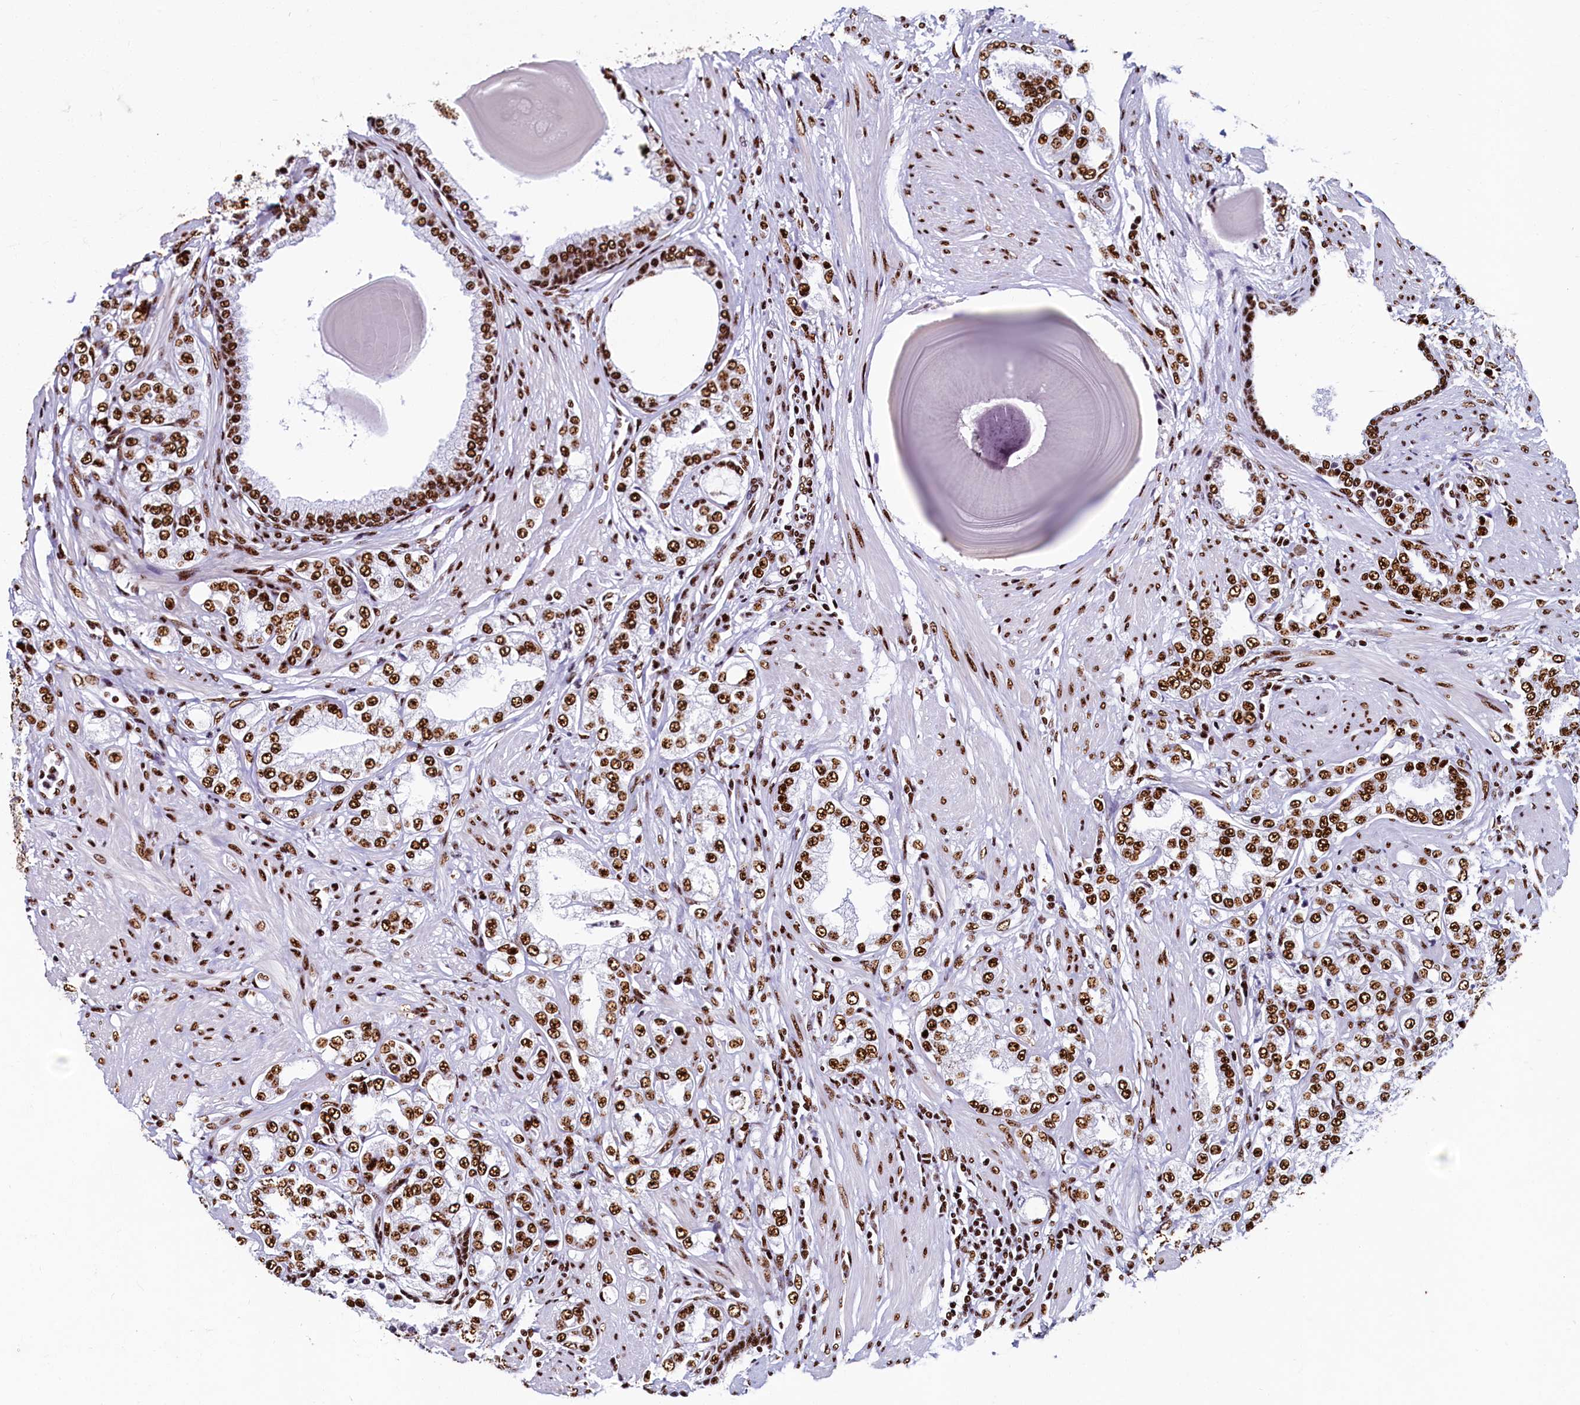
{"staining": {"intensity": "strong", "quantity": ">75%", "location": "nuclear"}, "tissue": "prostate cancer", "cell_type": "Tumor cells", "image_type": "cancer", "snomed": [{"axis": "morphology", "description": "Adenocarcinoma, High grade"}, {"axis": "topography", "description": "Prostate"}], "caption": "A high-resolution micrograph shows IHC staining of prostate cancer, which reveals strong nuclear expression in approximately >75% of tumor cells. (IHC, brightfield microscopy, high magnification).", "gene": "SRRM2", "patient": {"sex": "male", "age": 64}}